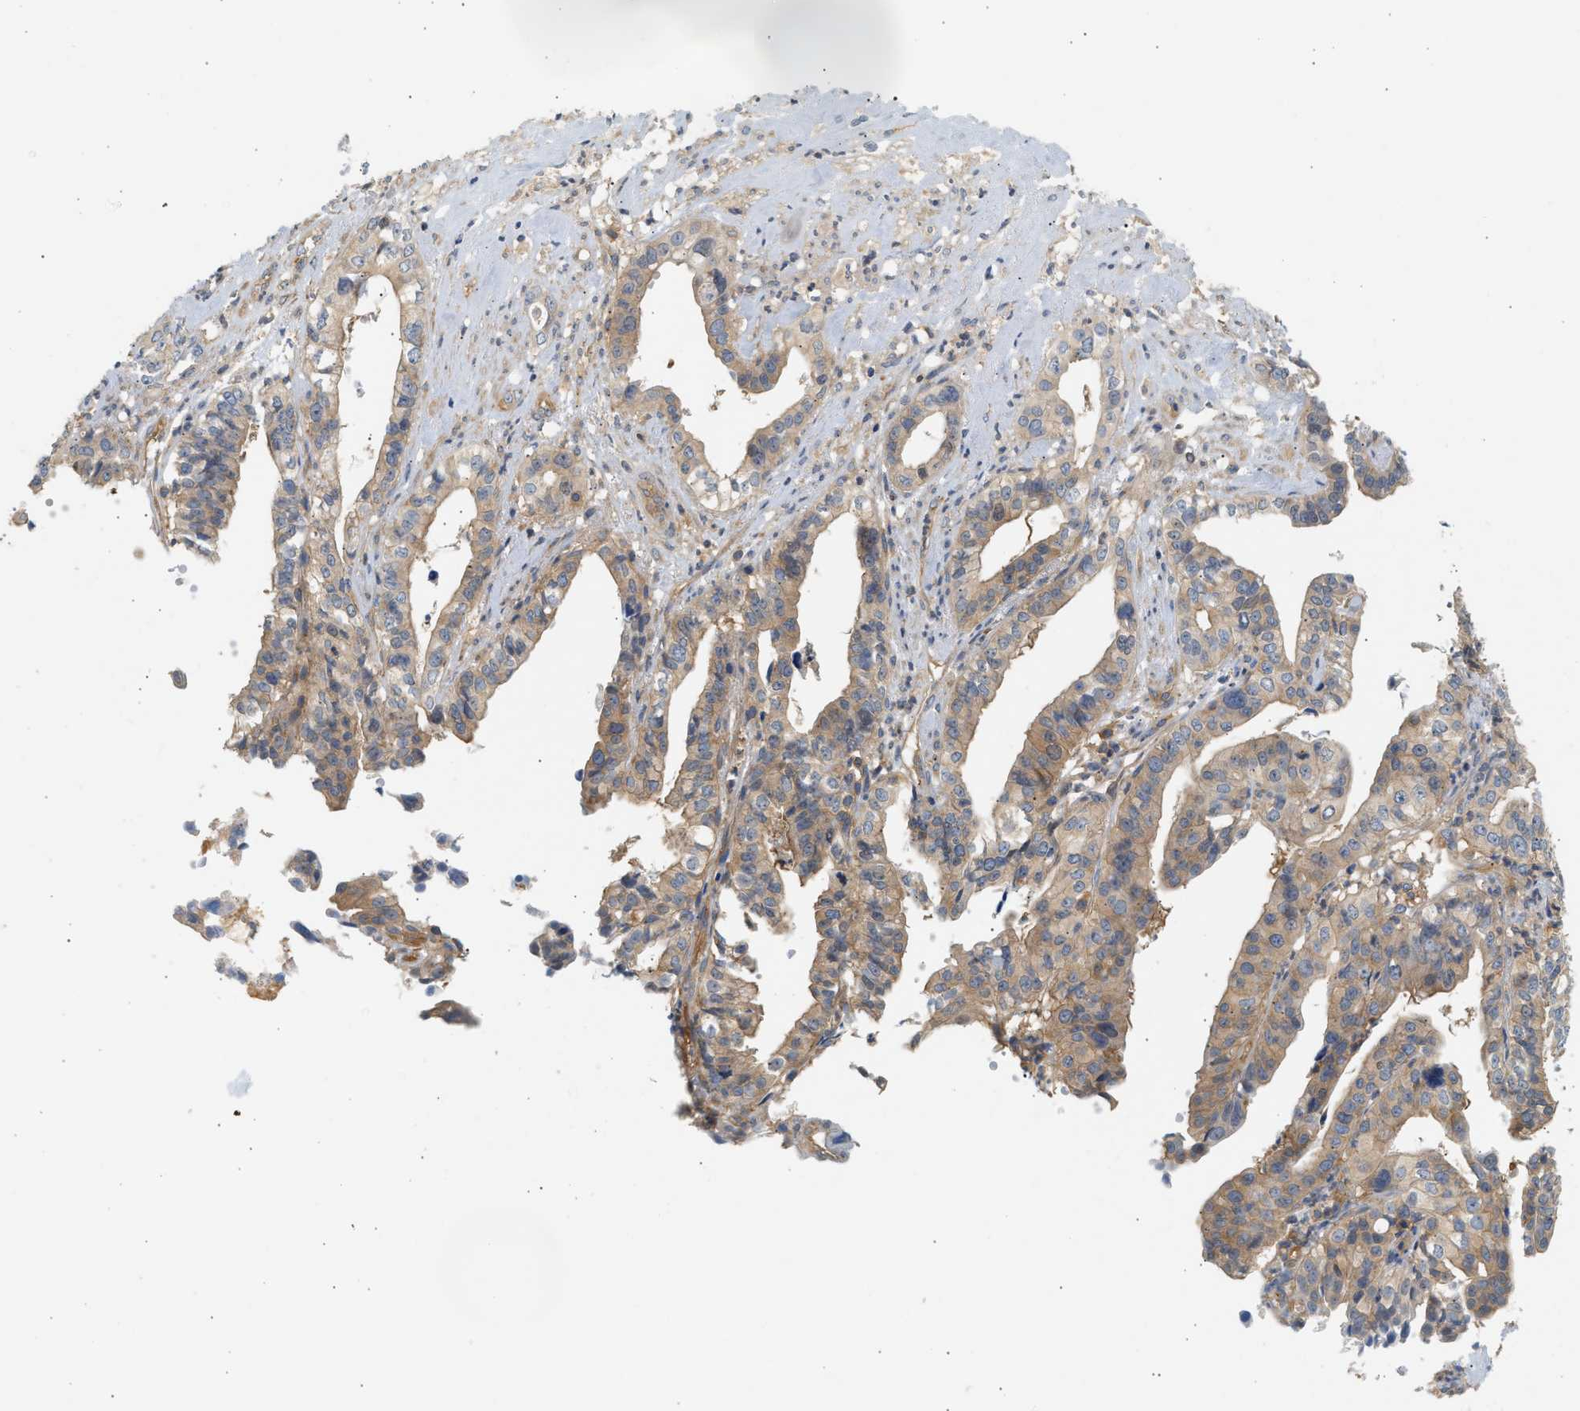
{"staining": {"intensity": "weak", "quantity": ">75%", "location": "cytoplasmic/membranous"}, "tissue": "liver cancer", "cell_type": "Tumor cells", "image_type": "cancer", "snomed": [{"axis": "morphology", "description": "Cholangiocarcinoma"}, {"axis": "topography", "description": "Liver"}], "caption": "High-power microscopy captured an immunohistochemistry image of liver cancer (cholangiocarcinoma), revealing weak cytoplasmic/membranous staining in approximately >75% of tumor cells. The staining is performed using DAB (3,3'-diaminobenzidine) brown chromogen to label protein expression. The nuclei are counter-stained blue using hematoxylin.", "gene": "PAFAH1B1", "patient": {"sex": "female", "age": 61}}